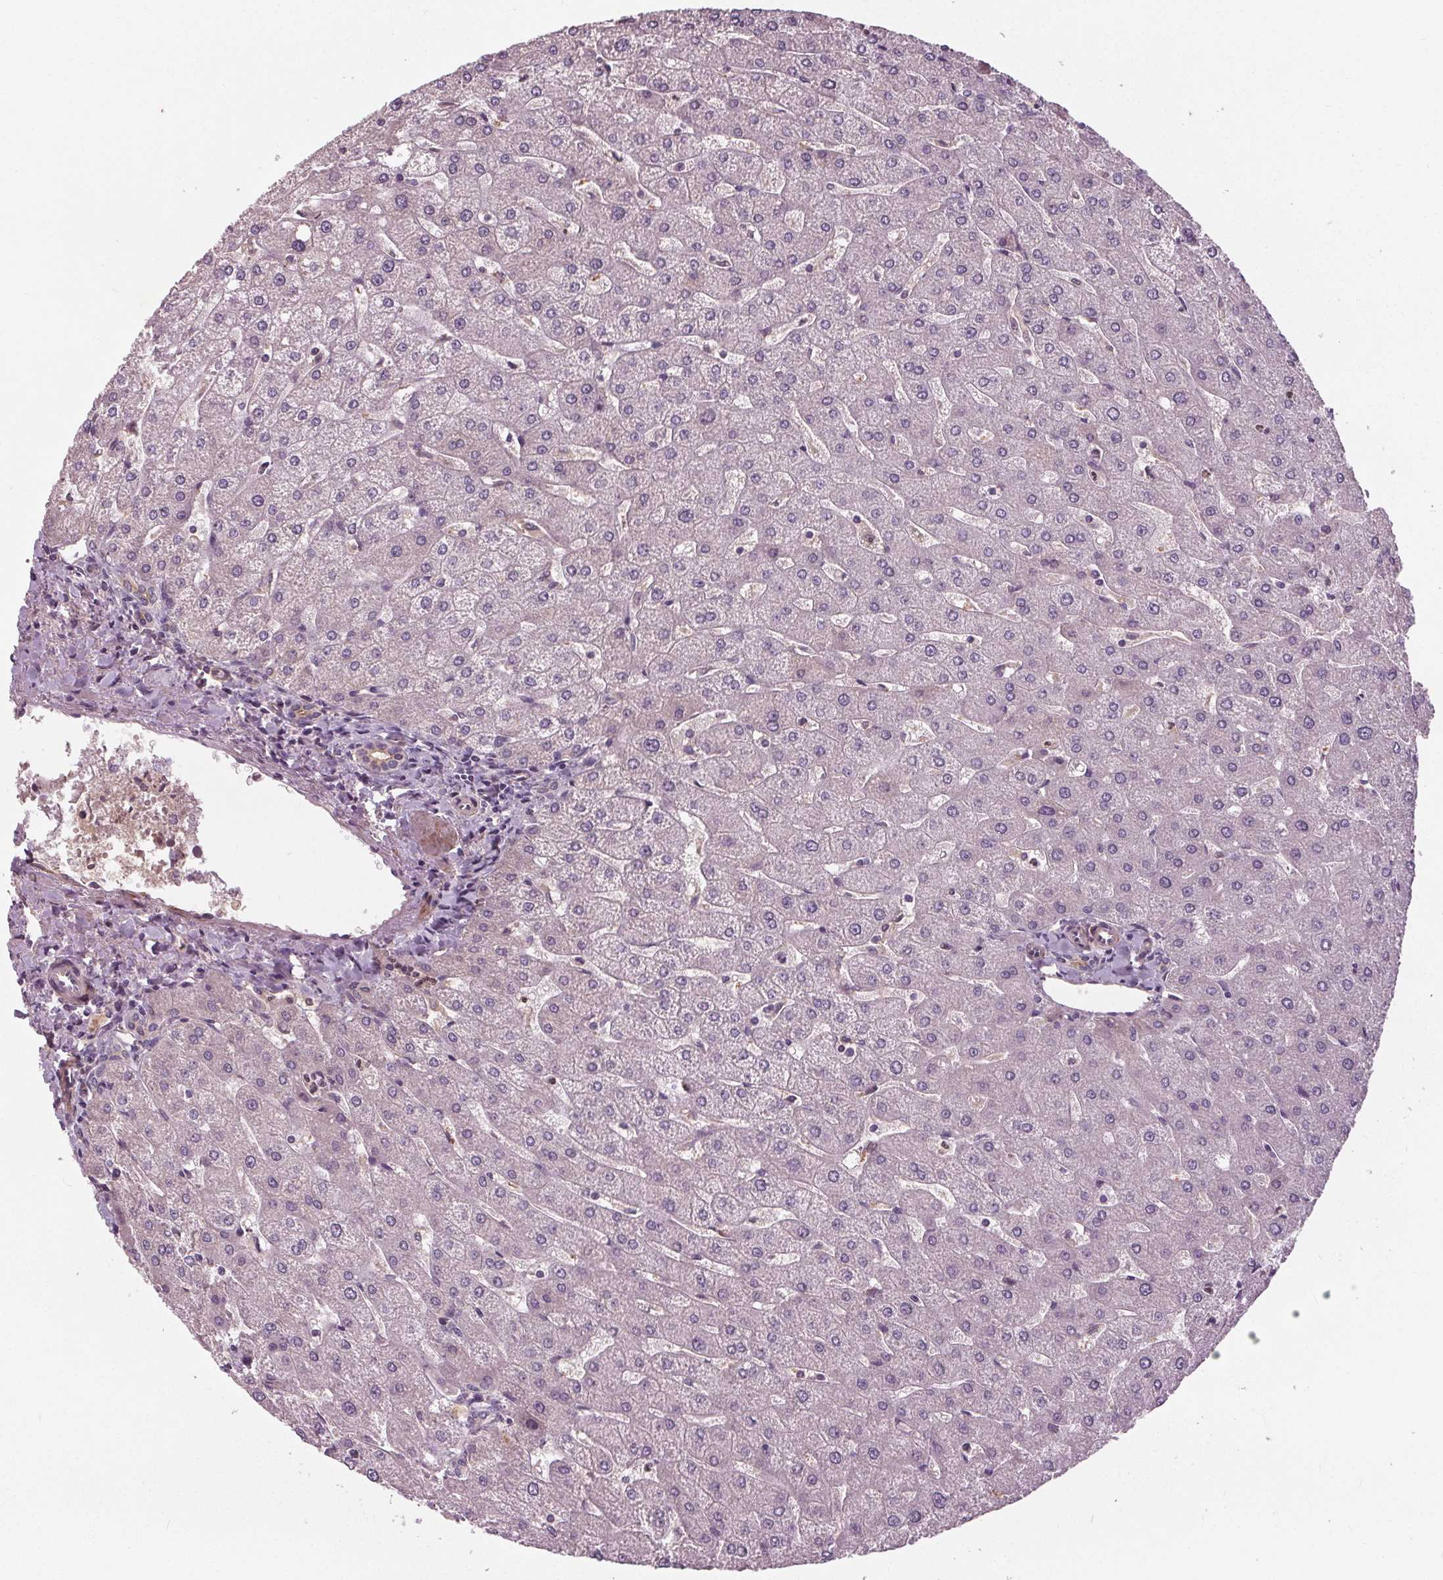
{"staining": {"intensity": "negative", "quantity": "none", "location": "none"}, "tissue": "liver", "cell_type": "Cholangiocytes", "image_type": "normal", "snomed": [{"axis": "morphology", "description": "Normal tissue, NOS"}, {"axis": "topography", "description": "Liver"}], "caption": "DAB immunohistochemical staining of unremarkable liver reveals no significant expression in cholangiocytes. Nuclei are stained in blue.", "gene": "PDGFD", "patient": {"sex": "male", "age": 67}}